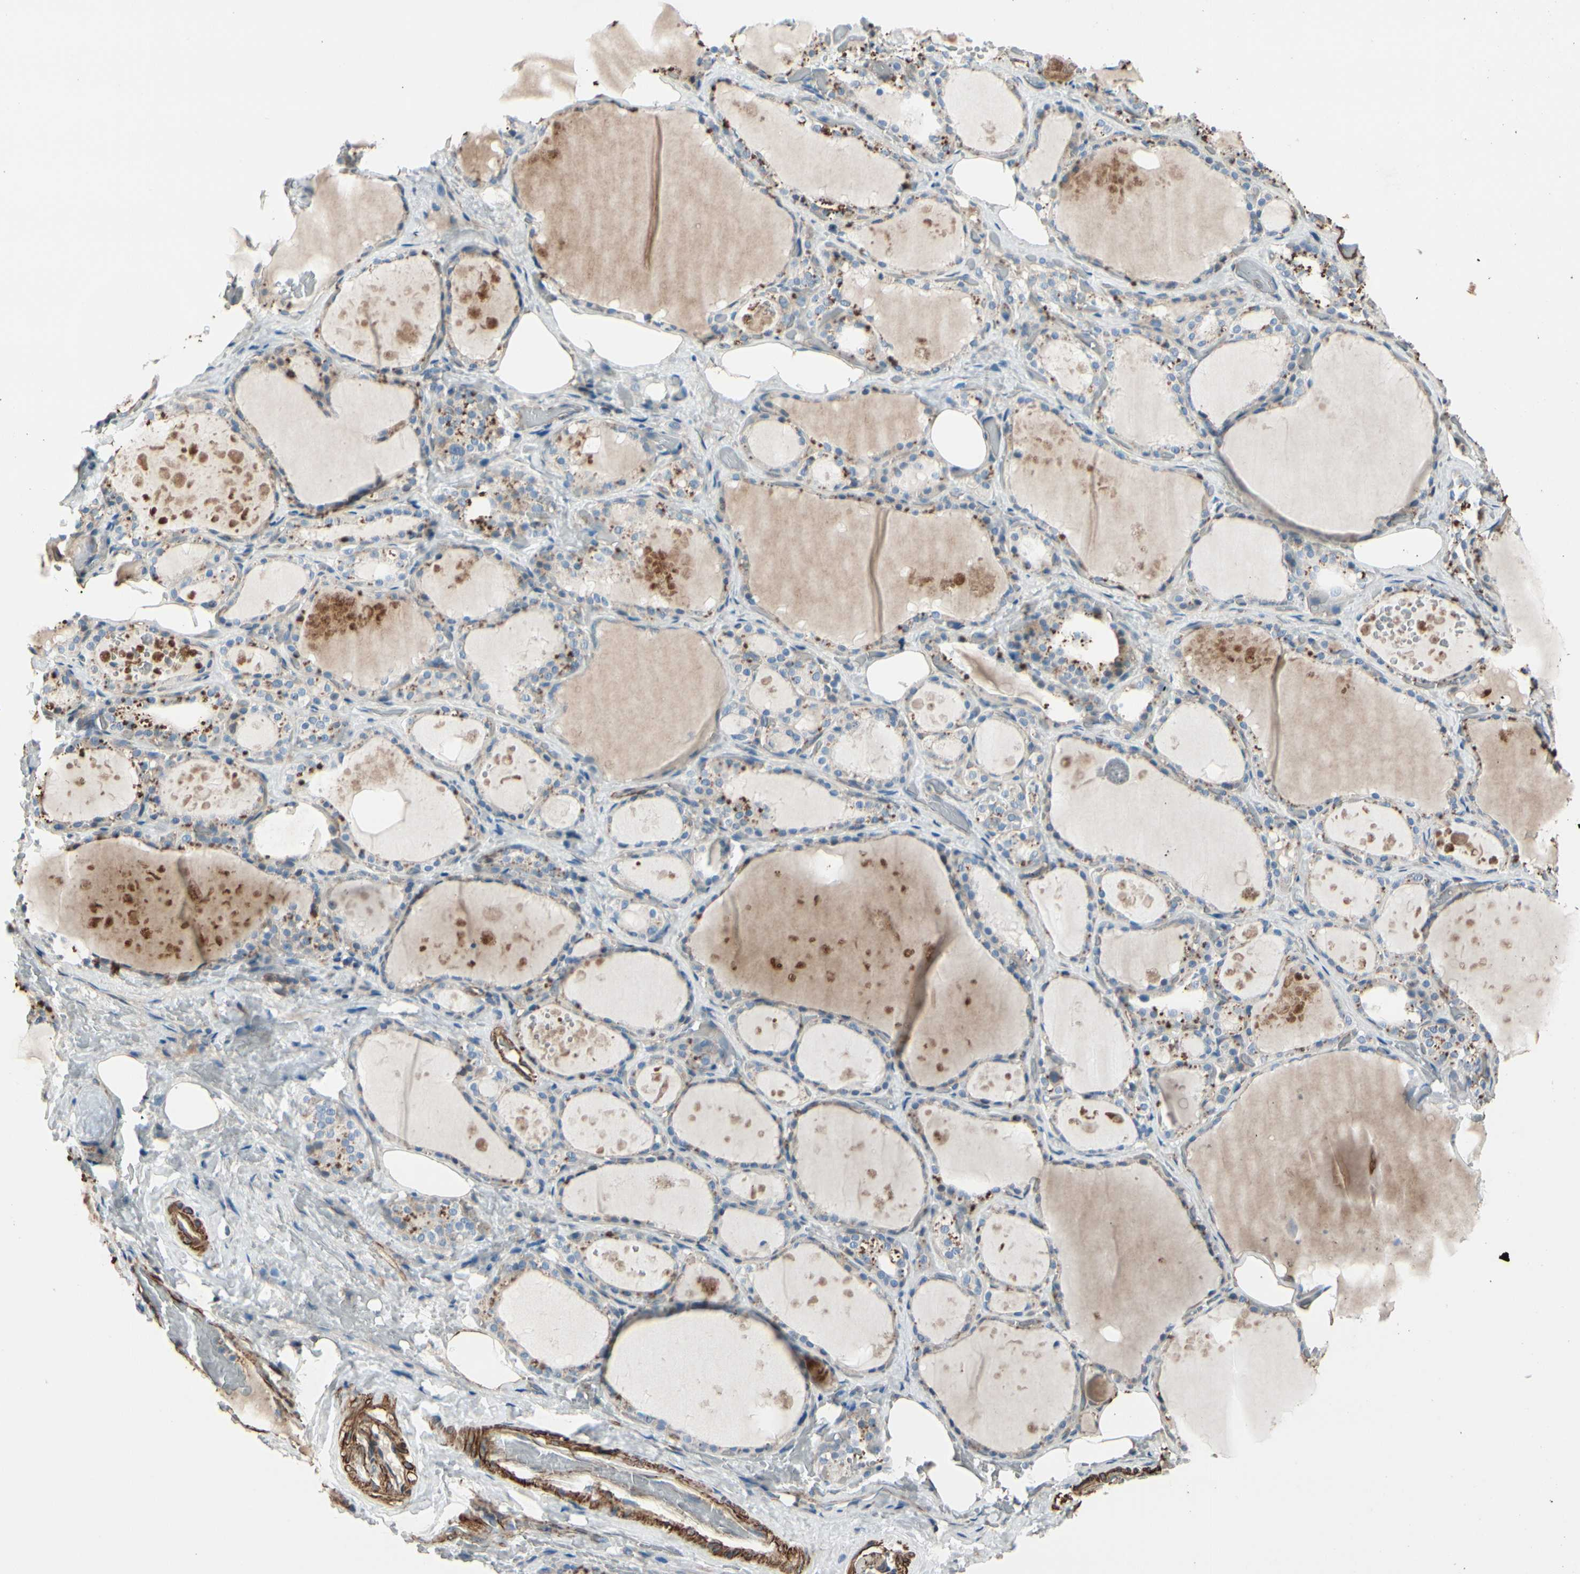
{"staining": {"intensity": "weak", "quantity": "<25%", "location": "cytoplasmic/membranous"}, "tissue": "thyroid gland", "cell_type": "Glandular cells", "image_type": "normal", "snomed": [{"axis": "morphology", "description": "Normal tissue, NOS"}, {"axis": "topography", "description": "Thyroid gland"}], "caption": "Glandular cells show no significant staining in normal thyroid gland. The staining is performed using DAB brown chromogen with nuclei counter-stained in using hematoxylin.", "gene": "TPM1", "patient": {"sex": "male", "age": 61}}